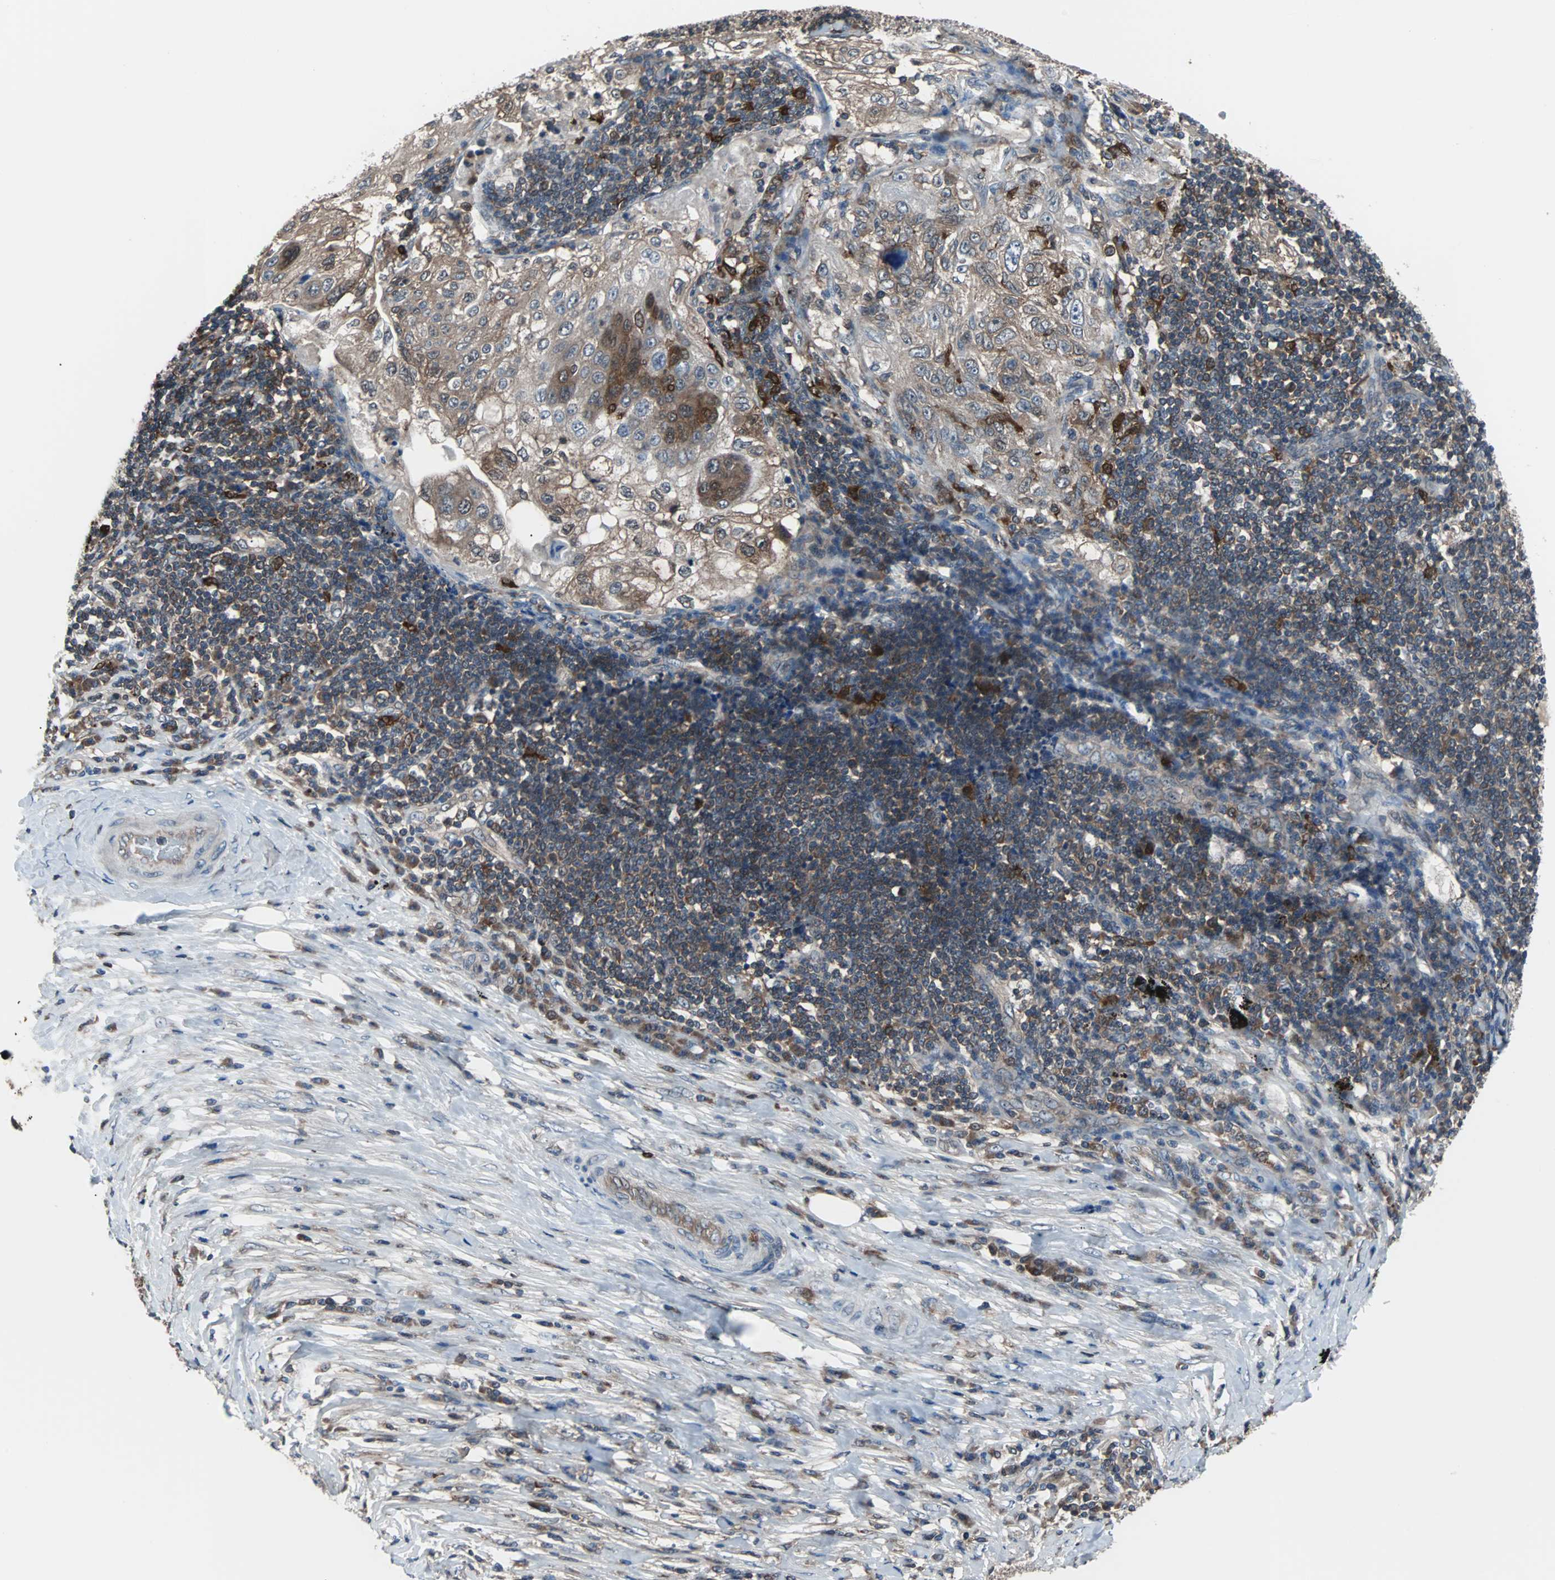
{"staining": {"intensity": "moderate", "quantity": ">75%", "location": "cytoplasmic/membranous"}, "tissue": "lung cancer", "cell_type": "Tumor cells", "image_type": "cancer", "snomed": [{"axis": "morphology", "description": "Inflammation, NOS"}, {"axis": "morphology", "description": "Squamous cell carcinoma, NOS"}, {"axis": "topography", "description": "Lymph node"}, {"axis": "topography", "description": "Soft tissue"}, {"axis": "topography", "description": "Lung"}], "caption": "Protein staining of lung cancer tissue reveals moderate cytoplasmic/membranous staining in about >75% of tumor cells. The staining was performed using DAB, with brown indicating positive protein expression. Nuclei are stained blue with hematoxylin.", "gene": "PAK1", "patient": {"sex": "male", "age": 66}}